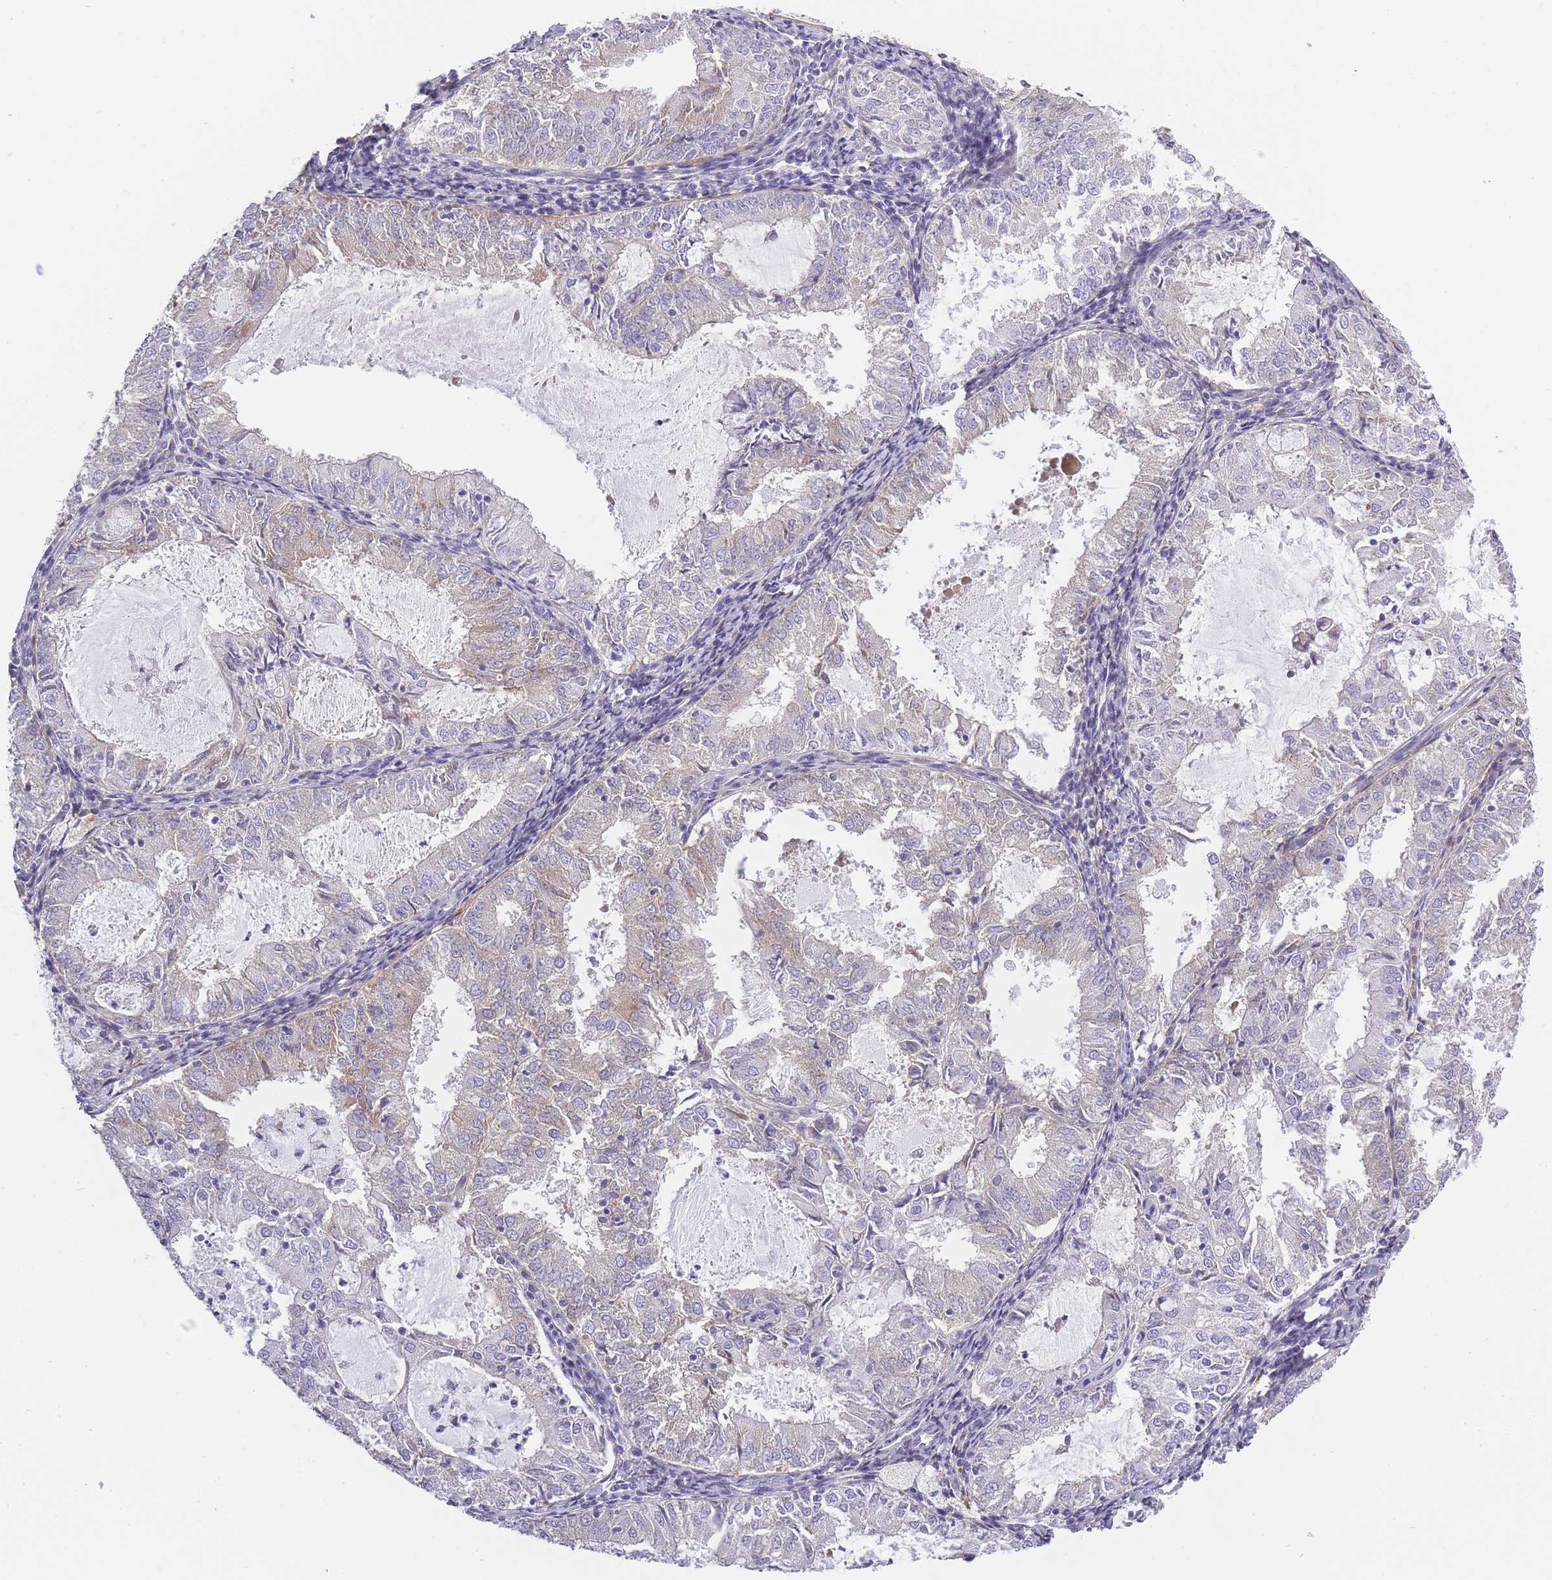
{"staining": {"intensity": "negative", "quantity": "none", "location": "none"}, "tissue": "endometrial cancer", "cell_type": "Tumor cells", "image_type": "cancer", "snomed": [{"axis": "morphology", "description": "Adenocarcinoma, NOS"}, {"axis": "topography", "description": "Endometrium"}], "caption": "A micrograph of endometrial cancer (adenocarcinoma) stained for a protein shows no brown staining in tumor cells.", "gene": "AP3M2", "patient": {"sex": "female", "age": 57}}